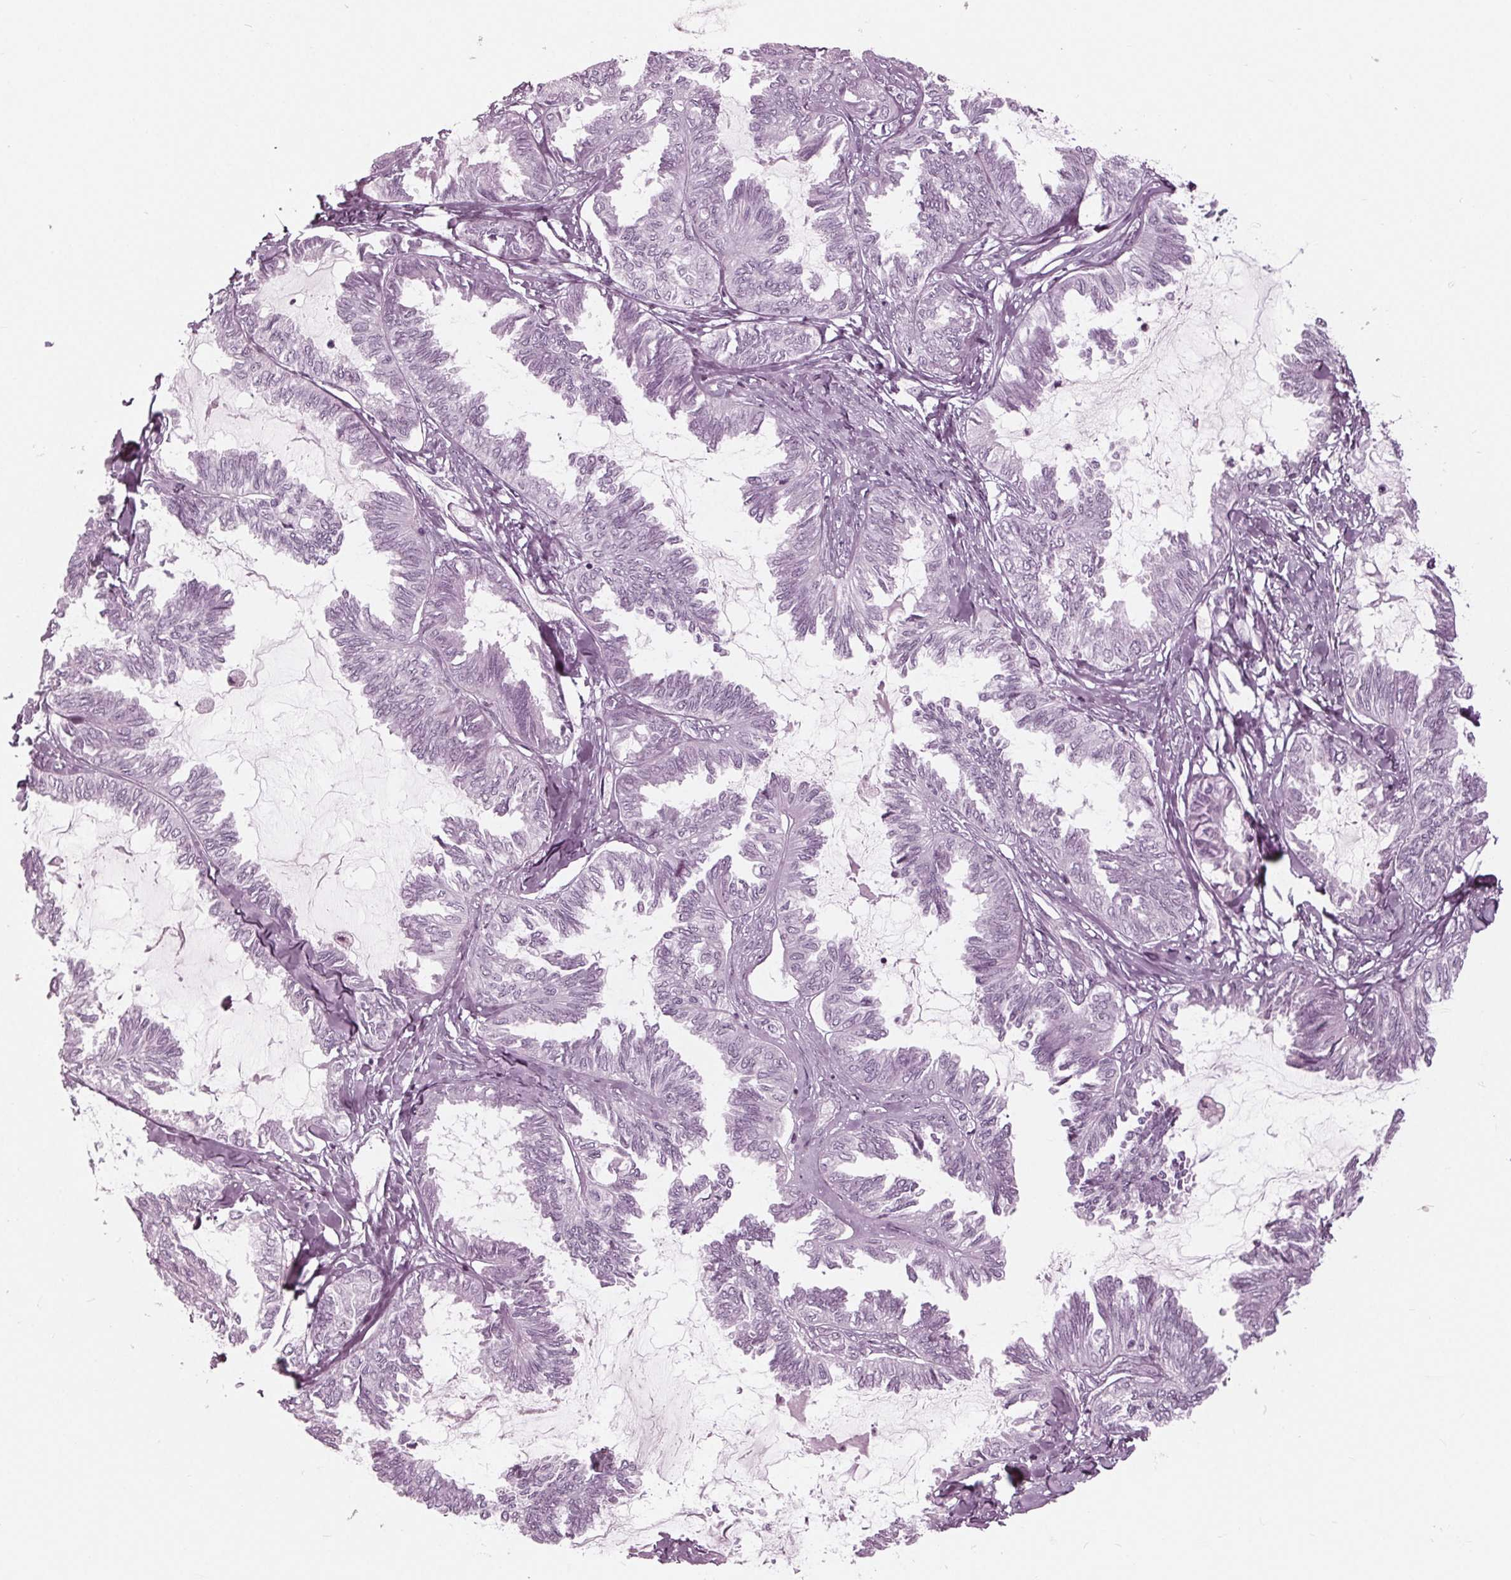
{"staining": {"intensity": "negative", "quantity": "none", "location": "none"}, "tissue": "ovarian cancer", "cell_type": "Tumor cells", "image_type": "cancer", "snomed": [{"axis": "morphology", "description": "Carcinoma, endometroid"}, {"axis": "topography", "description": "Ovary"}], "caption": "An IHC micrograph of endometroid carcinoma (ovarian) is shown. There is no staining in tumor cells of endometroid carcinoma (ovarian). (IHC, brightfield microscopy, high magnification).", "gene": "KRT28", "patient": {"sex": "female", "age": 70}}